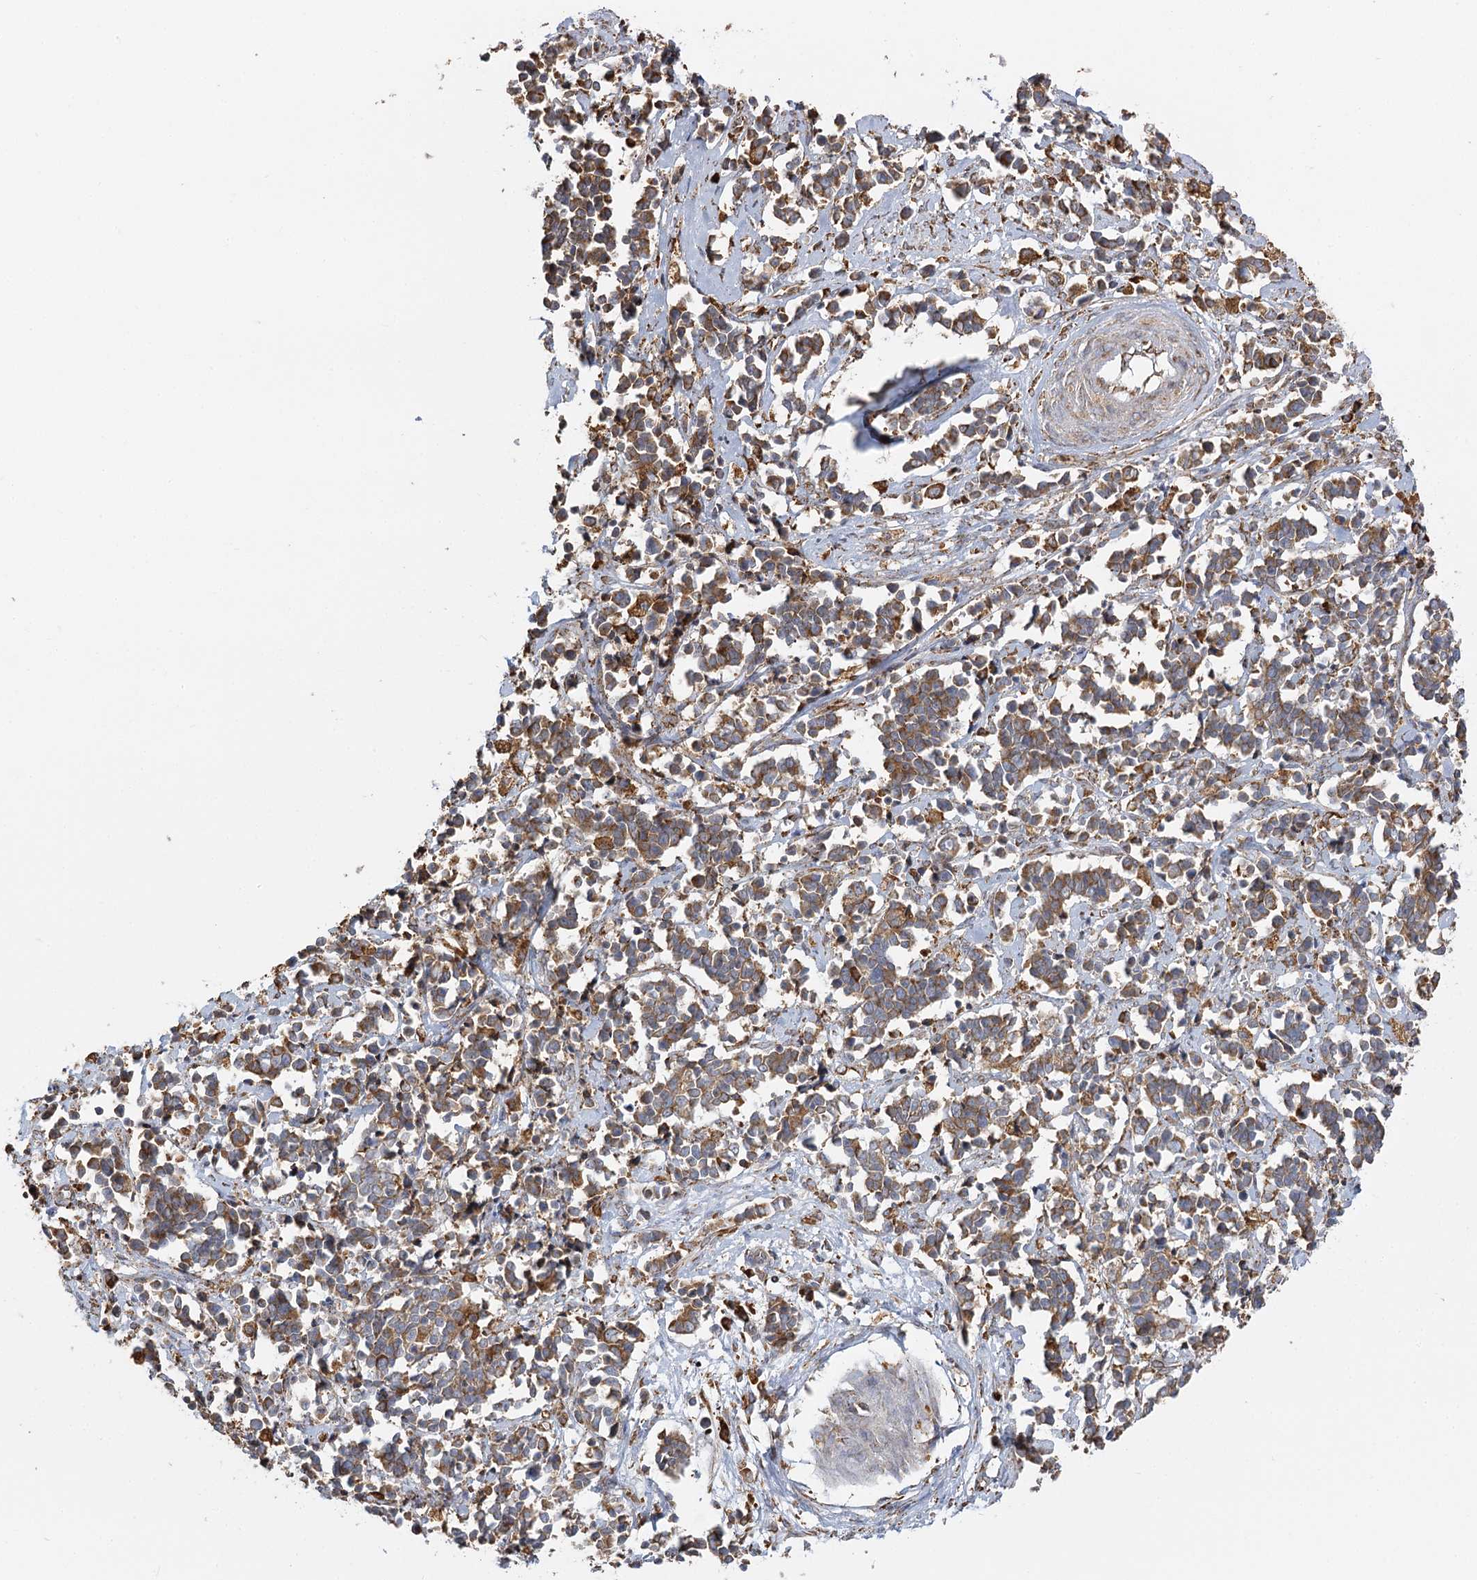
{"staining": {"intensity": "moderate", "quantity": ">75%", "location": "cytoplasmic/membranous"}, "tissue": "cervical cancer", "cell_type": "Tumor cells", "image_type": "cancer", "snomed": [{"axis": "morphology", "description": "Normal tissue, NOS"}, {"axis": "morphology", "description": "Squamous cell carcinoma, NOS"}, {"axis": "topography", "description": "Cervix"}], "caption": "Tumor cells show medium levels of moderate cytoplasmic/membranous positivity in approximately >75% of cells in human cervical cancer (squamous cell carcinoma). (DAB (3,3'-diaminobenzidine) IHC, brown staining for protein, blue staining for nuclei).", "gene": "TAS1R1", "patient": {"sex": "female", "age": 35}}